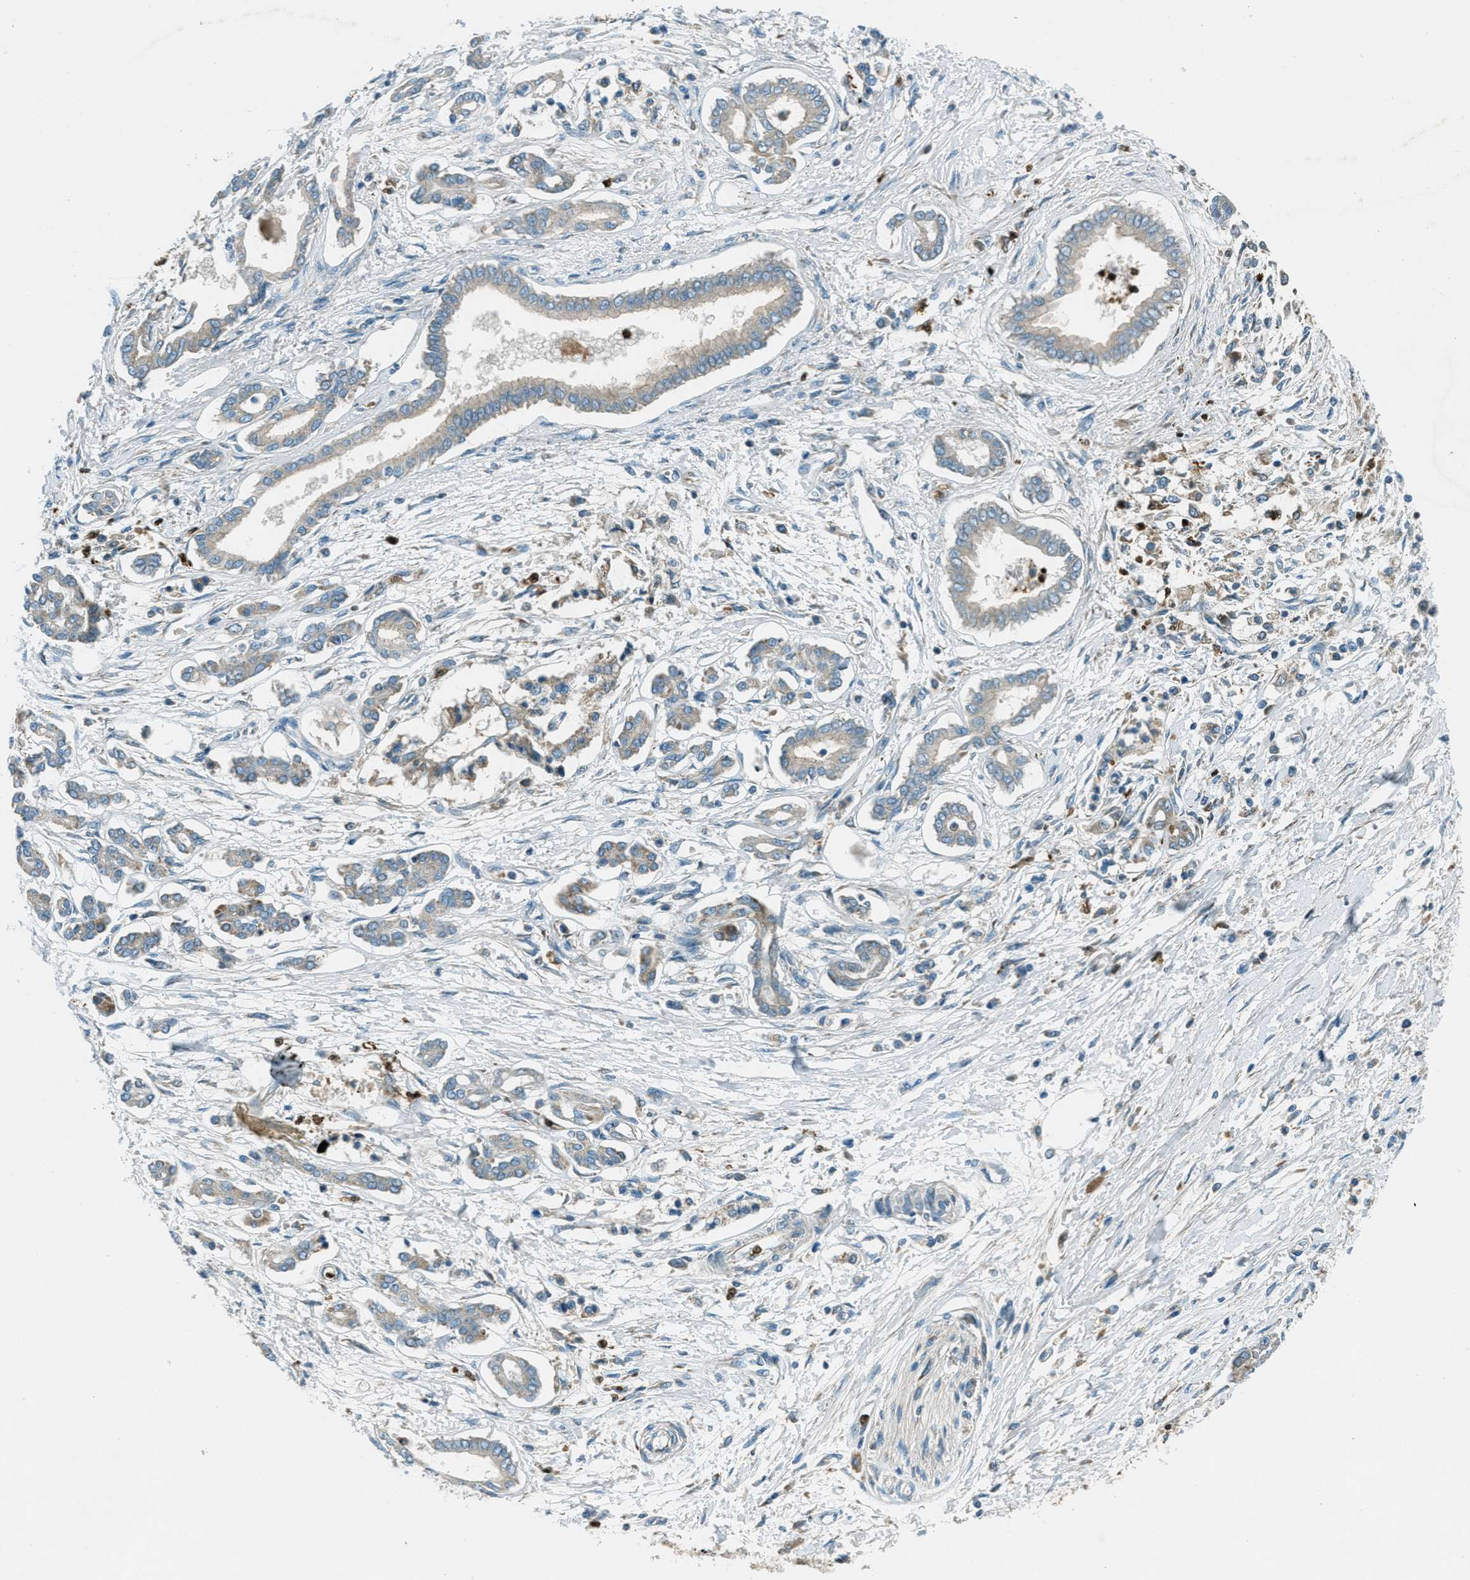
{"staining": {"intensity": "weak", "quantity": "<25%", "location": "cytoplasmic/membranous"}, "tissue": "pancreatic cancer", "cell_type": "Tumor cells", "image_type": "cancer", "snomed": [{"axis": "morphology", "description": "Adenocarcinoma, NOS"}, {"axis": "topography", "description": "Pancreas"}], "caption": "This is an IHC photomicrograph of human adenocarcinoma (pancreatic). There is no staining in tumor cells.", "gene": "FAR1", "patient": {"sex": "male", "age": 56}}